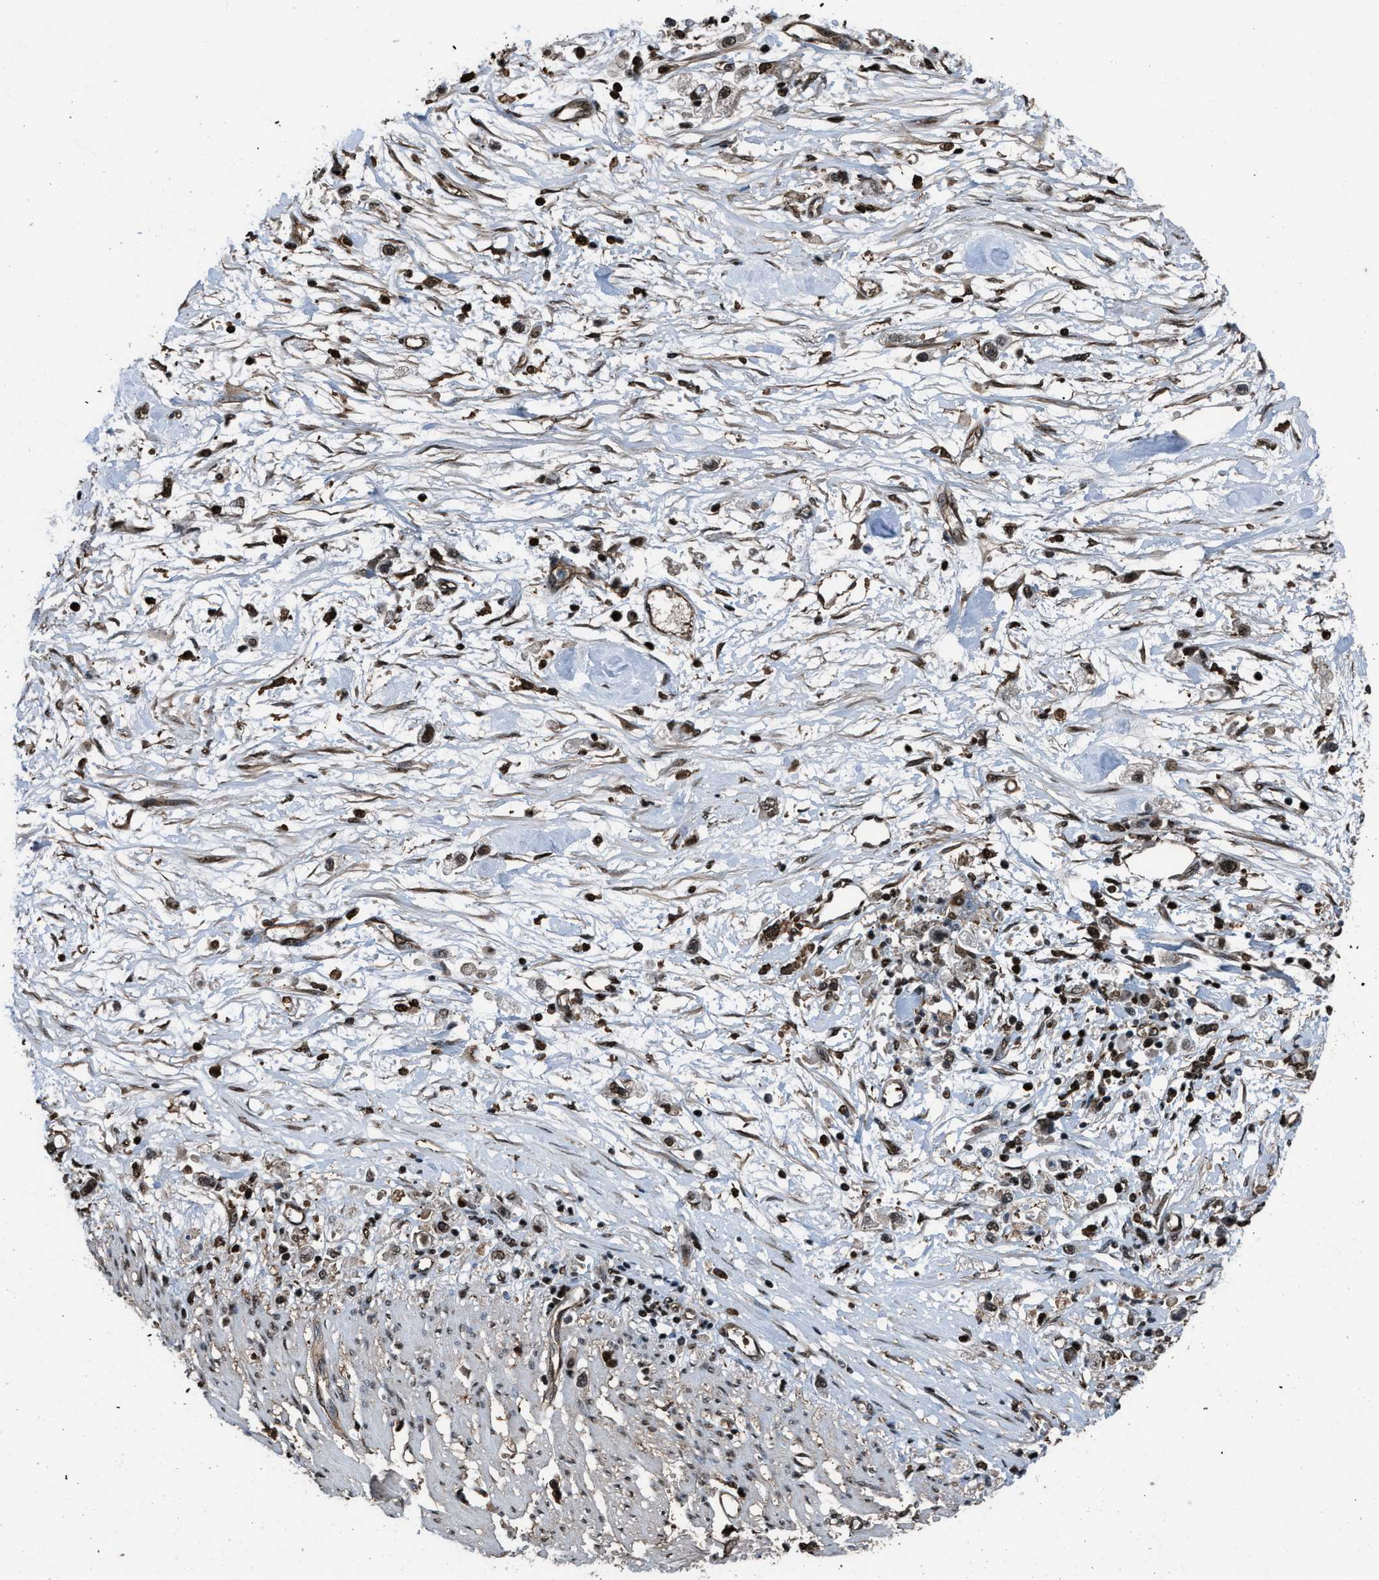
{"staining": {"intensity": "moderate", "quantity": ">75%", "location": "nuclear"}, "tissue": "stomach cancer", "cell_type": "Tumor cells", "image_type": "cancer", "snomed": [{"axis": "morphology", "description": "Adenocarcinoma, NOS"}, {"axis": "topography", "description": "Stomach"}], "caption": "Adenocarcinoma (stomach) stained with DAB (3,3'-diaminobenzidine) IHC shows medium levels of moderate nuclear staining in about >75% of tumor cells. (DAB IHC with brightfield microscopy, high magnification).", "gene": "FNTA", "patient": {"sex": "female", "age": 59}}